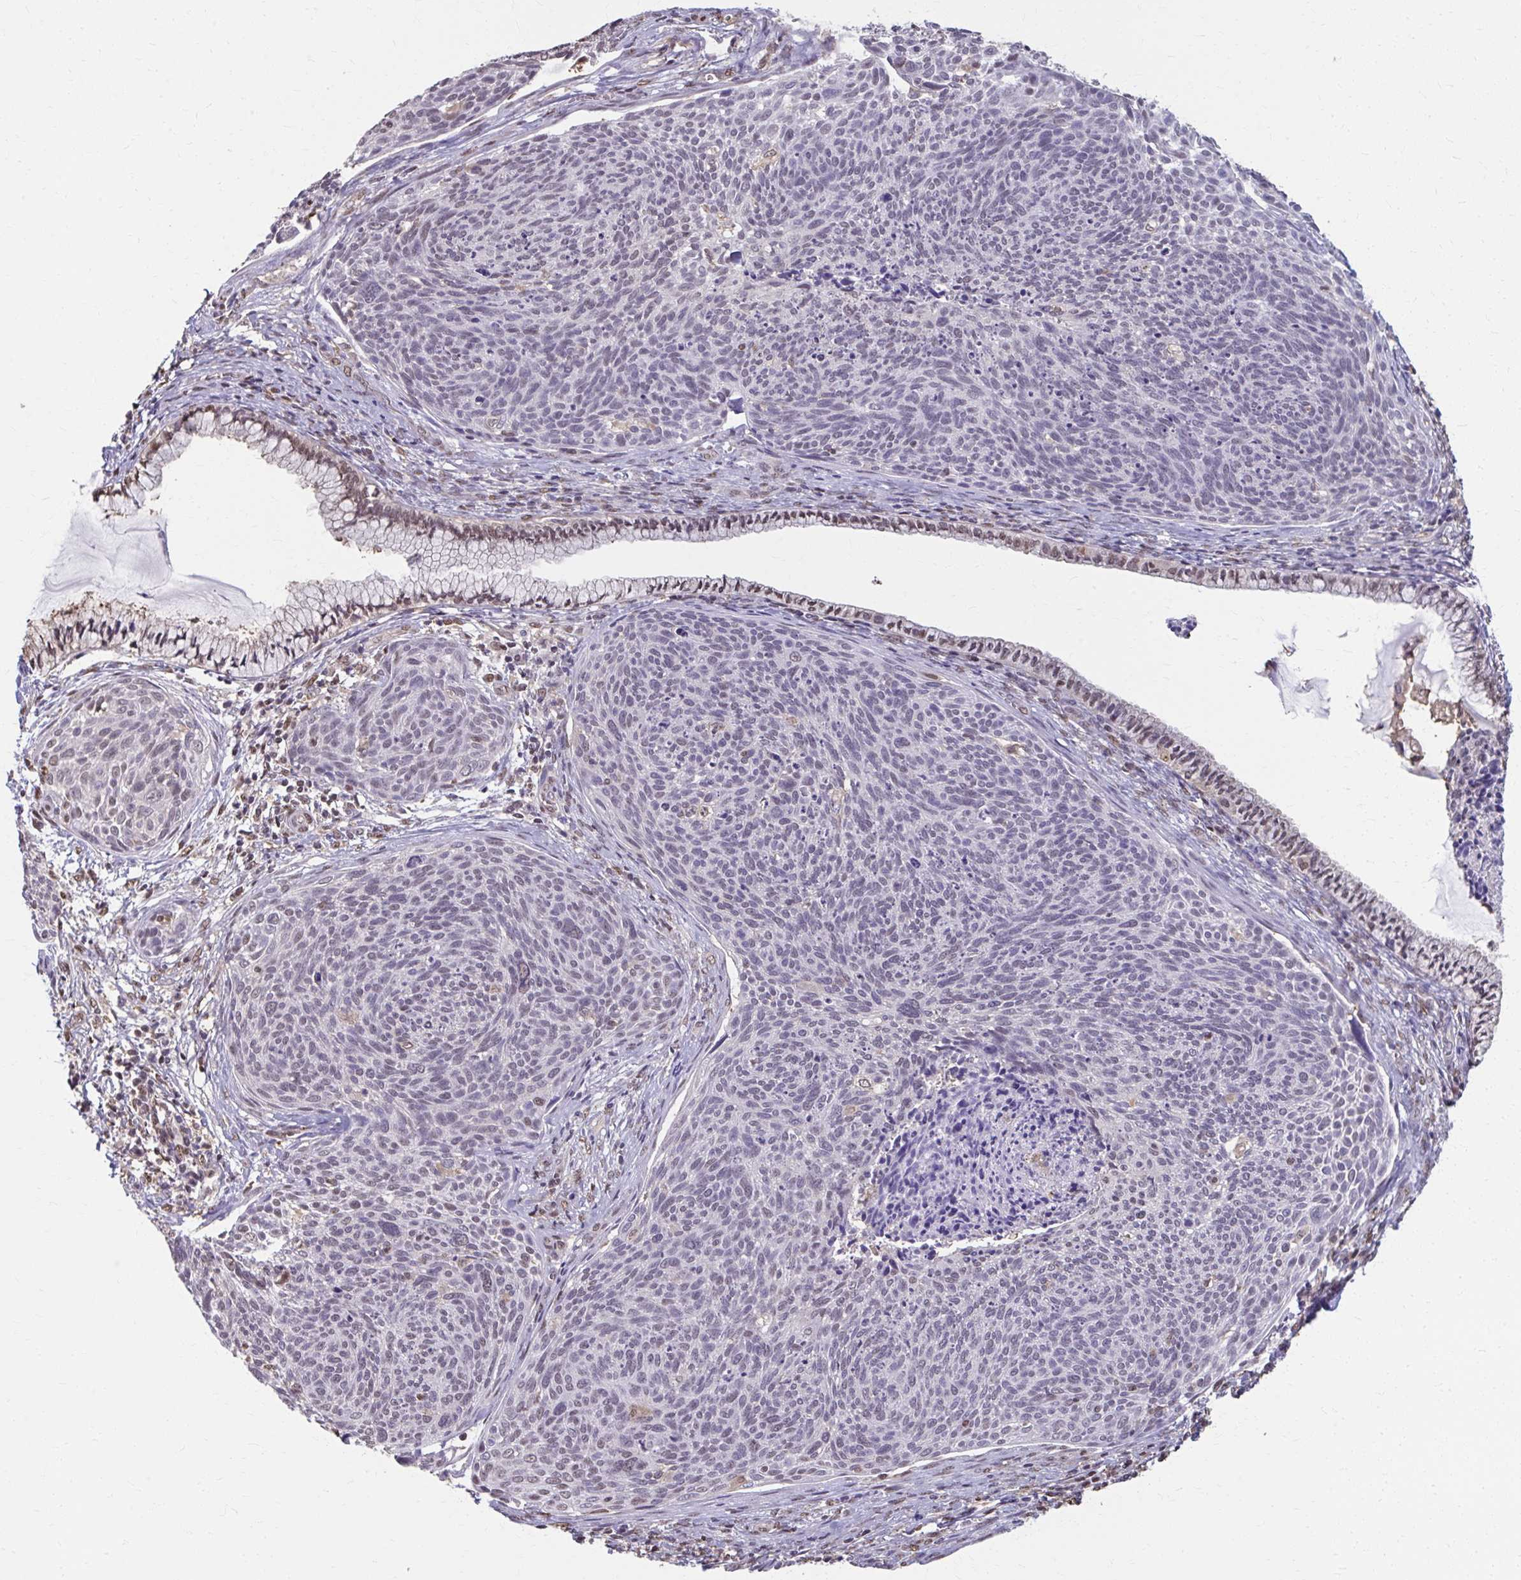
{"staining": {"intensity": "weak", "quantity": "<25%", "location": "nuclear"}, "tissue": "cervical cancer", "cell_type": "Tumor cells", "image_type": "cancer", "snomed": [{"axis": "morphology", "description": "Squamous cell carcinoma, NOS"}, {"axis": "topography", "description": "Cervix"}], "caption": "DAB immunohistochemical staining of cervical squamous cell carcinoma exhibits no significant staining in tumor cells.", "gene": "ING4", "patient": {"sex": "female", "age": 49}}